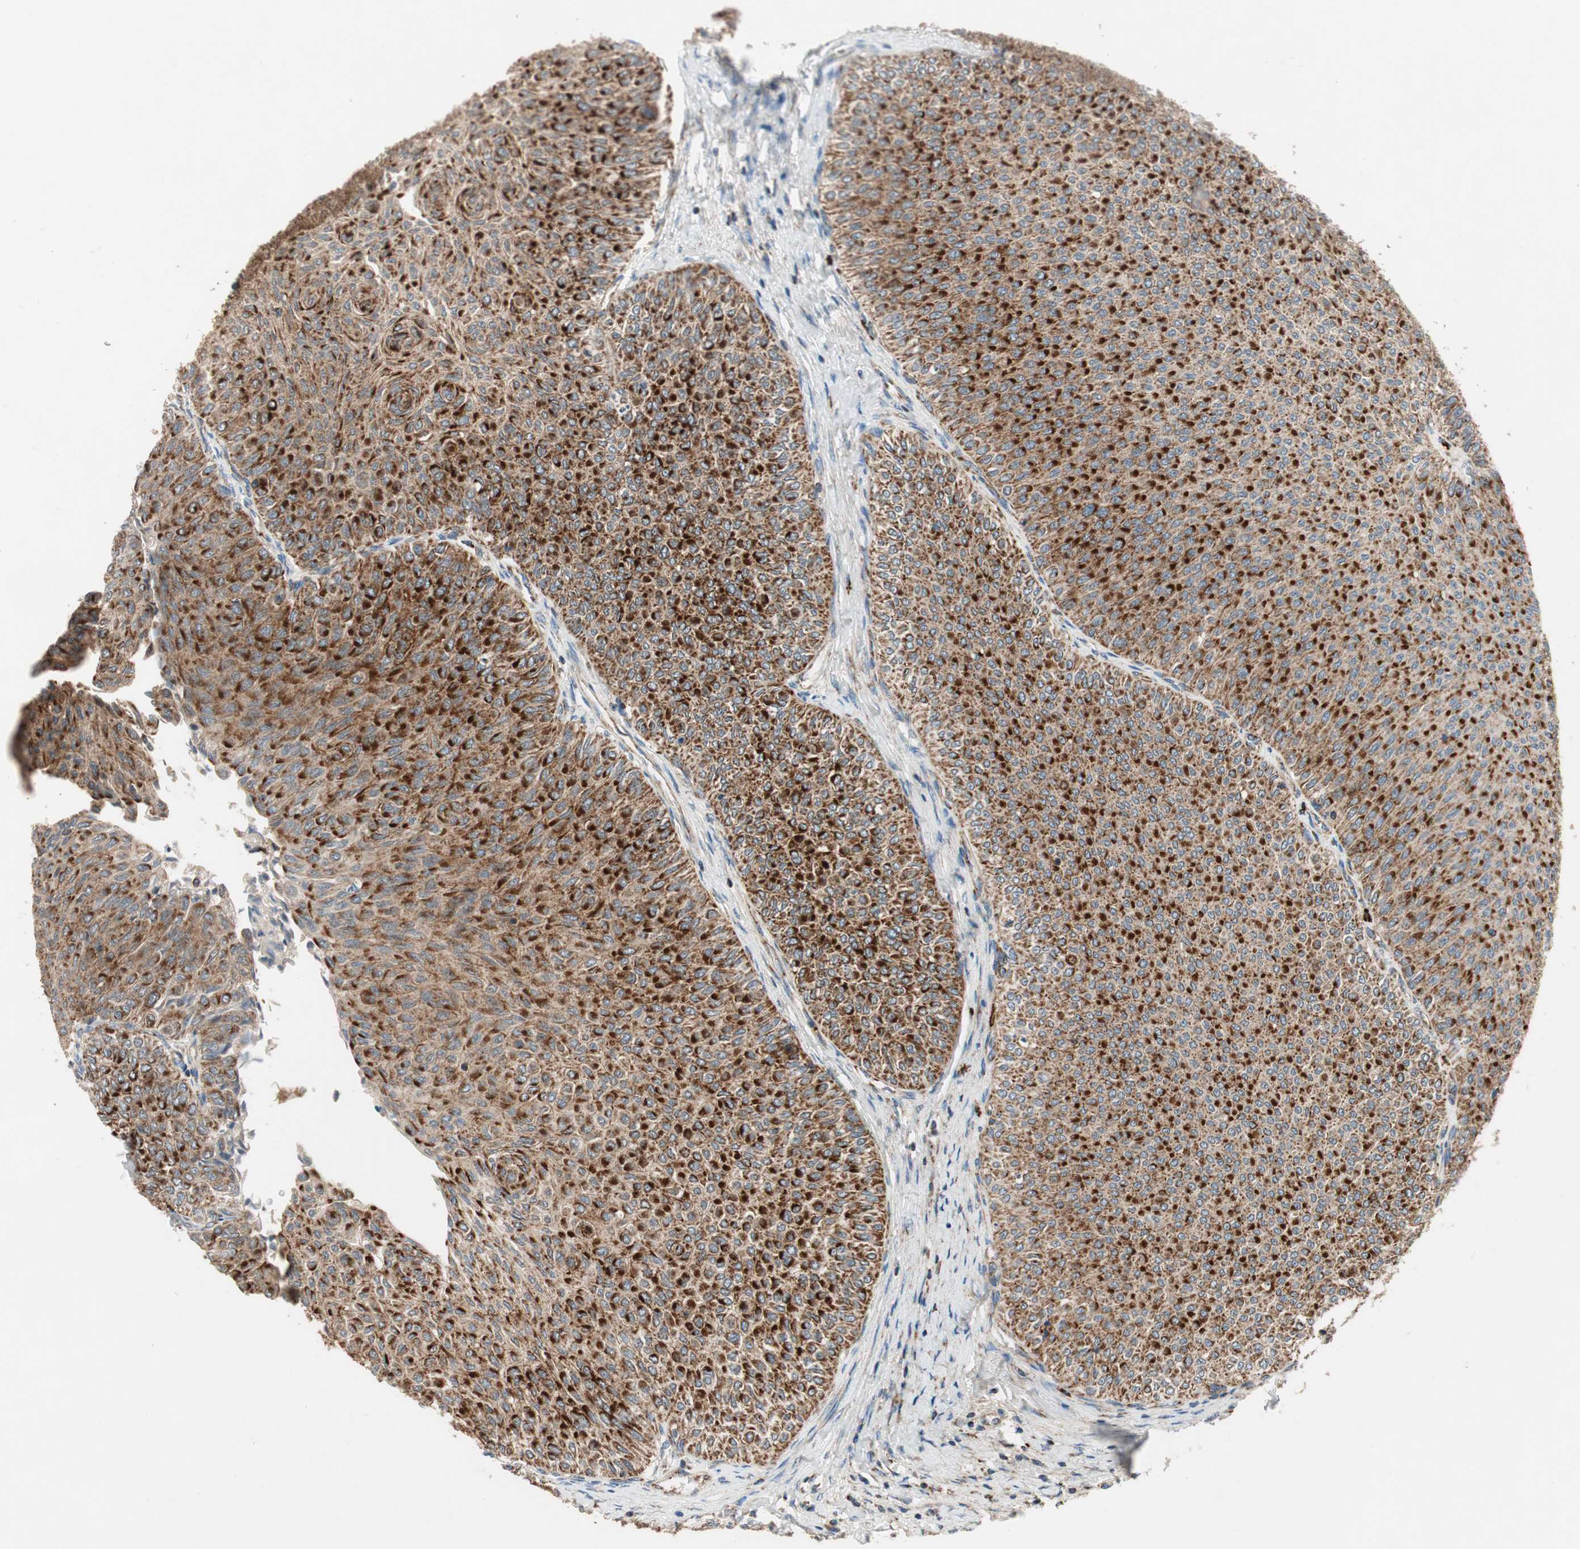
{"staining": {"intensity": "strong", "quantity": ">75%", "location": "cytoplasmic/membranous"}, "tissue": "urothelial cancer", "cell_type": "Tumor cells", "image_type": "cancer", "snomed": [{"axis": "morphology", "description": "Urothelial carcinoma, Low grade"}, {"axis": "topography", "description": "Urinary bladder"}], "caption": "A brown stain highlights strong cytoplasmic/membranous positivity of a protein in human urothelial cancer tumor cells.", "gene": "AKAP1", "patient": {"sex": "male", "age": 78}}